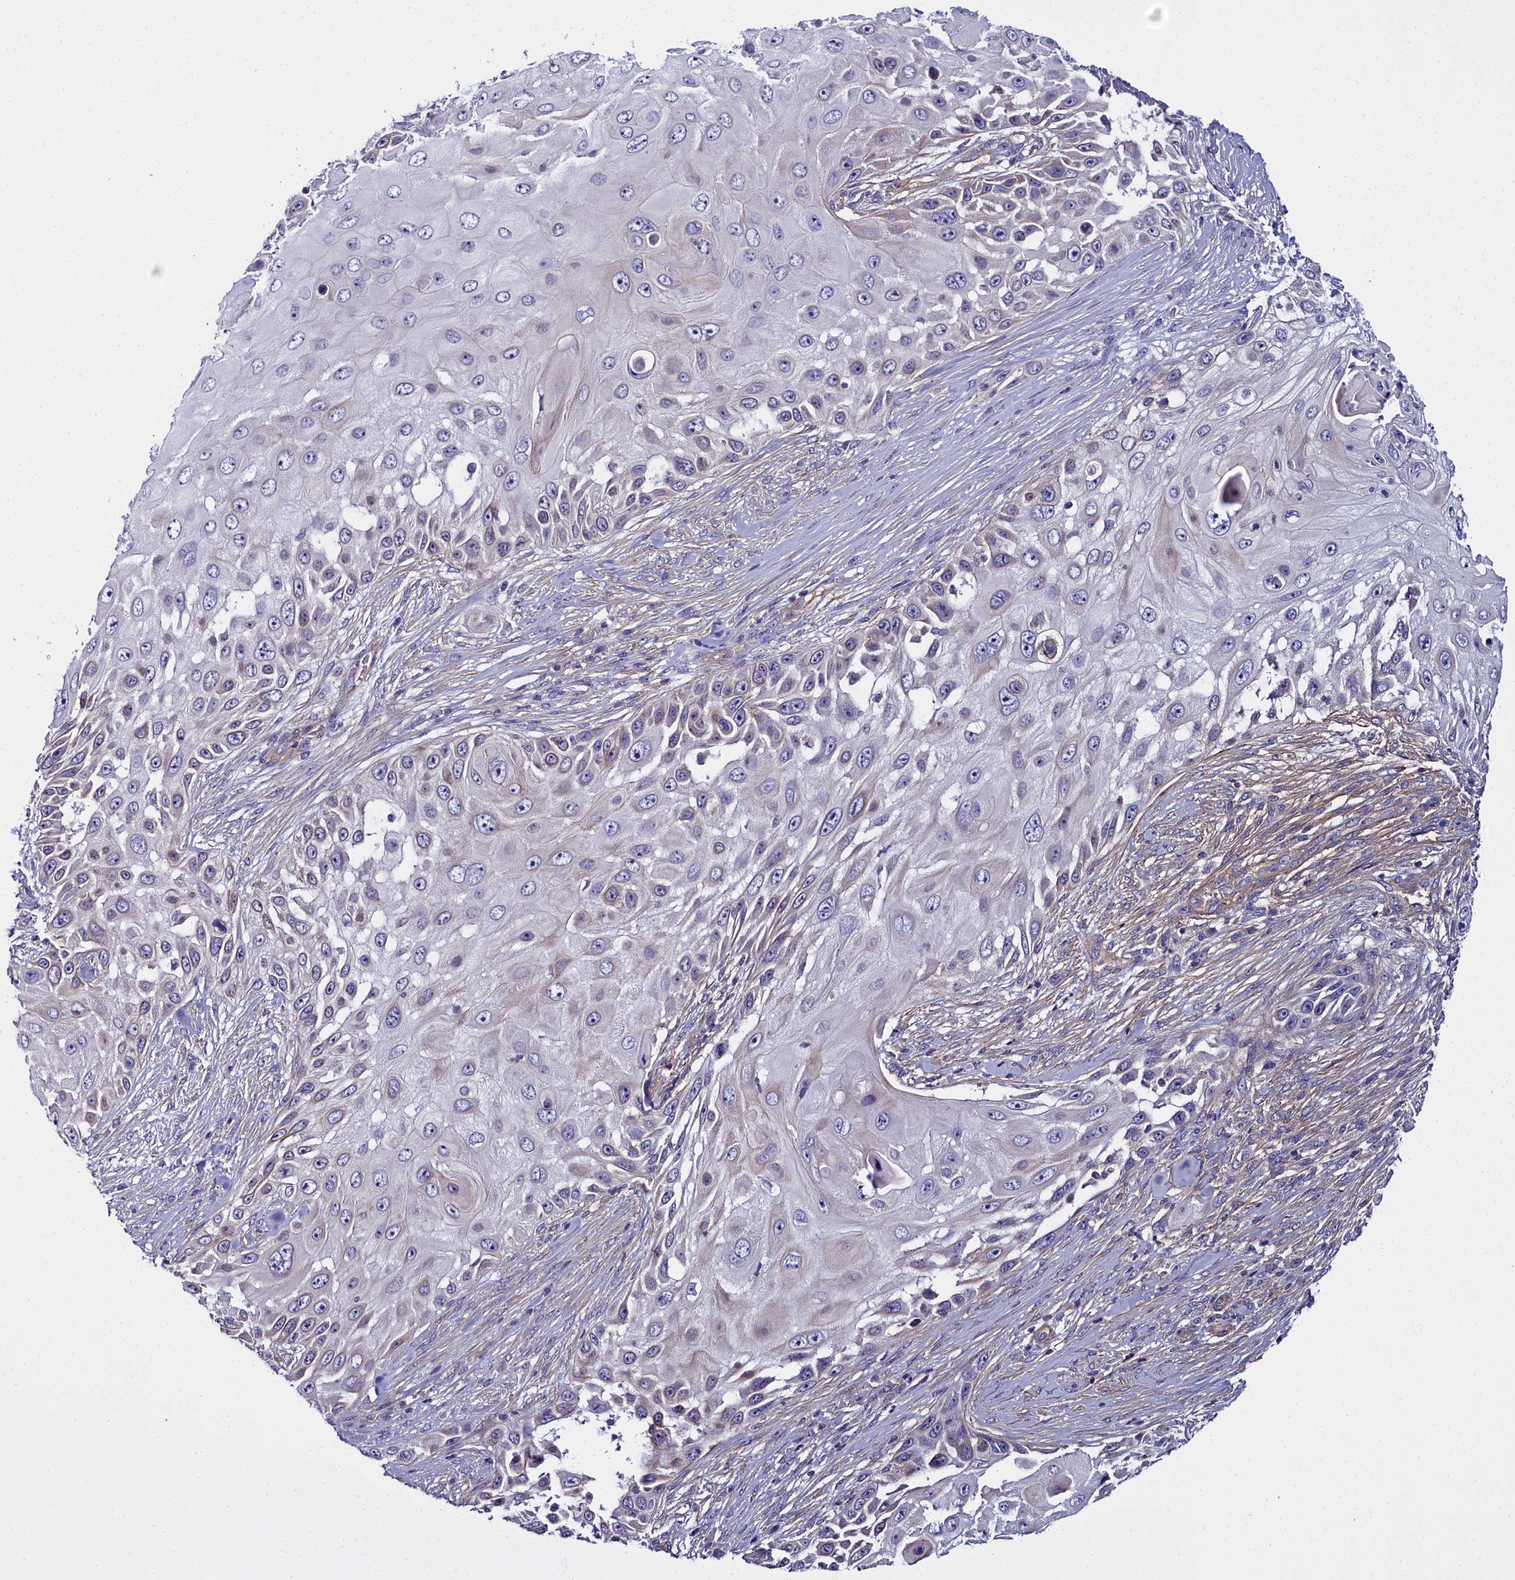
{"staining": {"intensity": "weak", "quantity": "<25%", "location": "cytoplasmic/membranous"}, "tissue": "skin cancer", "cell_type": "Tumor cells", "image_type": "cancer", "snomed": [{"axis": "morphology", "description": "Squamous cell carcinoma, NOS"}, {"axis": "topography", "description": "Skin"}], "caption": "The IHC histopathology image has no significant staining in tumor cells of squamous cell carcinoma (skin) tissue.", "gene": "FADS3", "patient": {"sex": "female", "age": 44}}